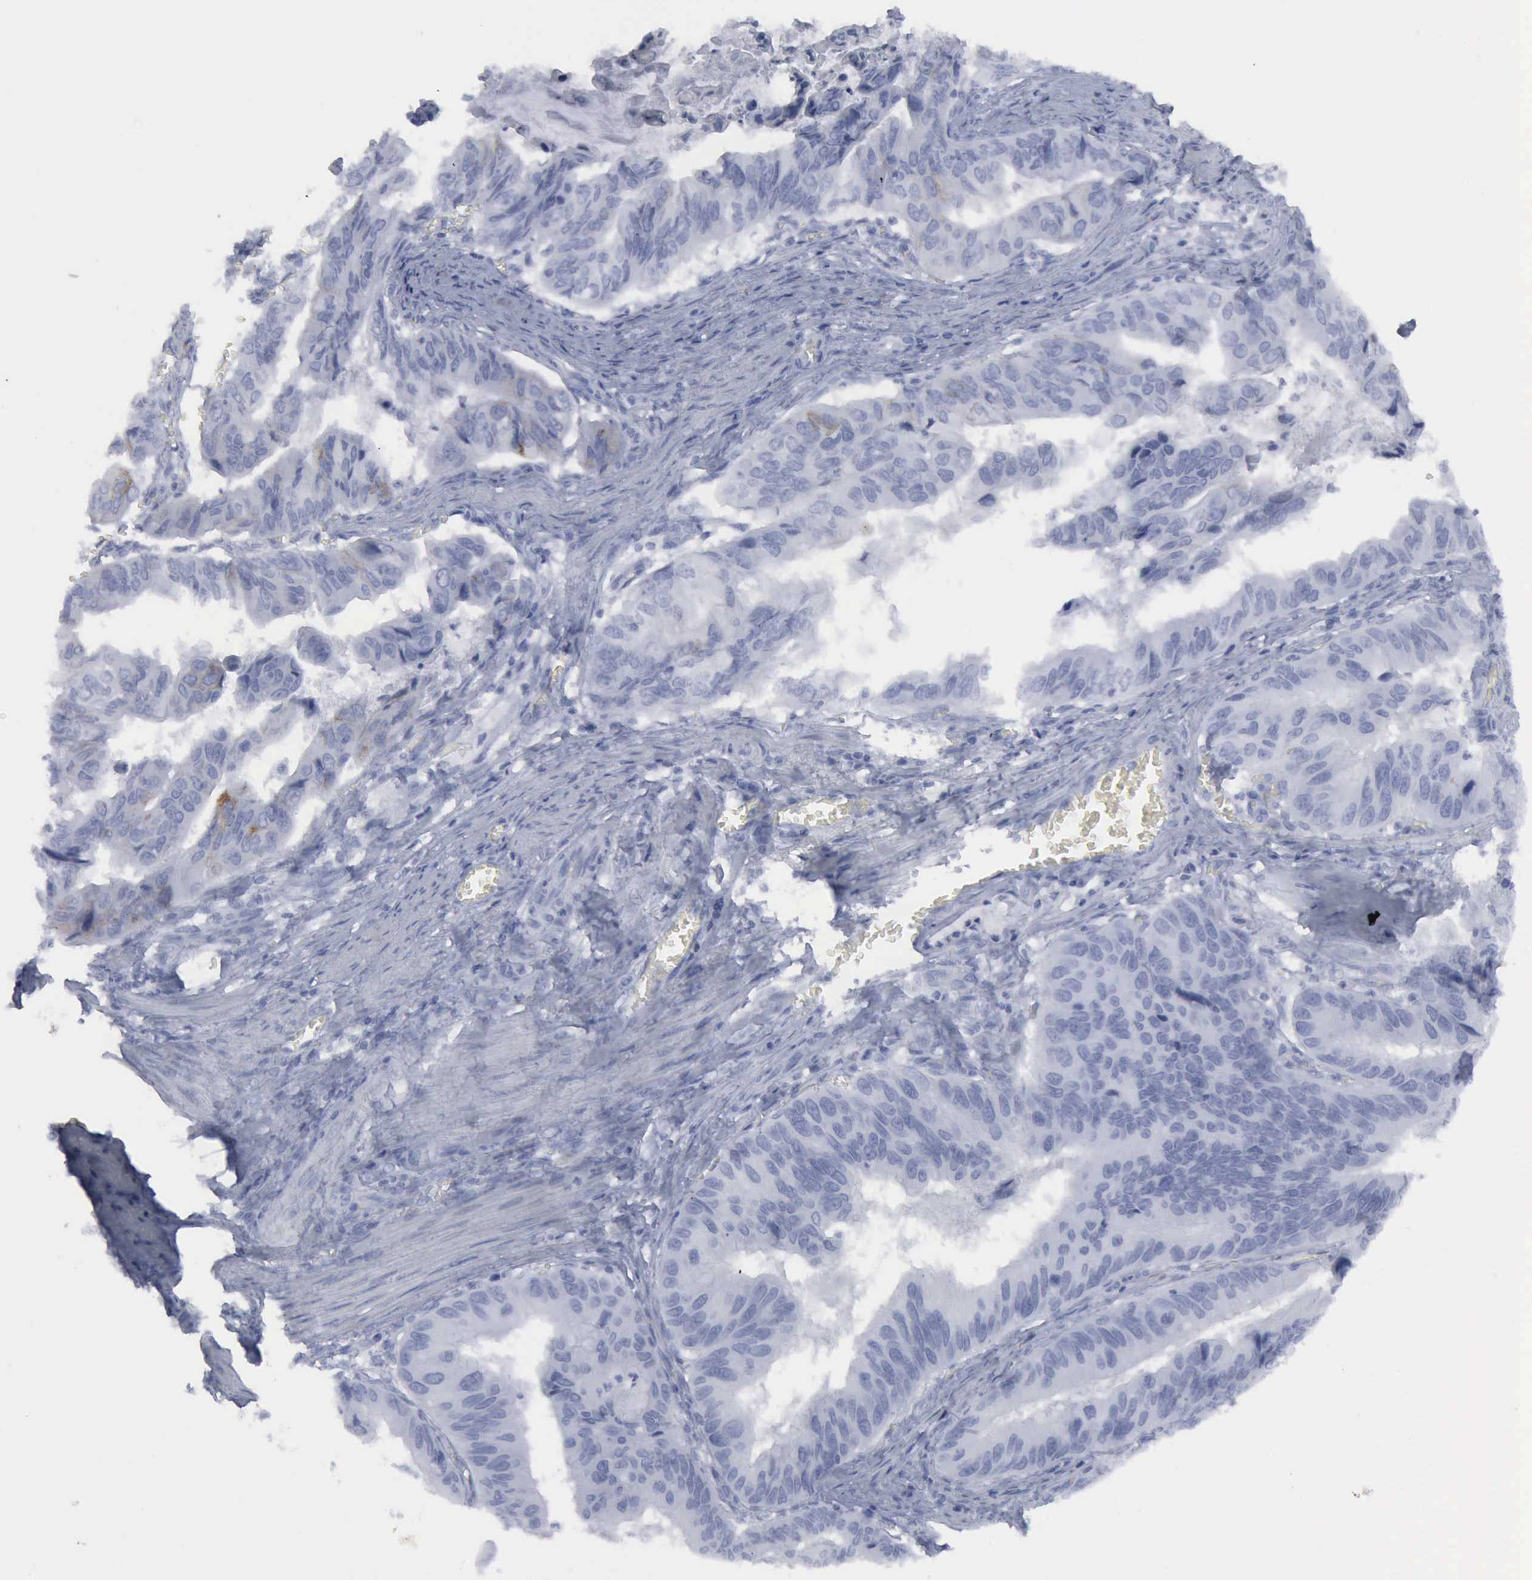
{"staining": {"intensity": "negative", "quantity": "none", "location": "none"}, "tissue": "stomach cancer", "cell_type": "Tumor cells", "image_type": "cancer", "snomed": [{"axis": "morphology", "description": "Adenocarcinoma, NOS"}, {"axis": "topography", "description": "Stomach, upper"}], "caption": "This histopathology image is of stomach adenocarcinoma stained with IHC to label a protein in brown with the nuclei are counter-stained blue. There is no positivity in tumor cells. (Brightfield microscopy of DAB (3,3'-diaminobenzidine) immunohistochemistry at high magnification).", "gene": "VCAM1", "patient": {"sex": "male", "age": 80}}